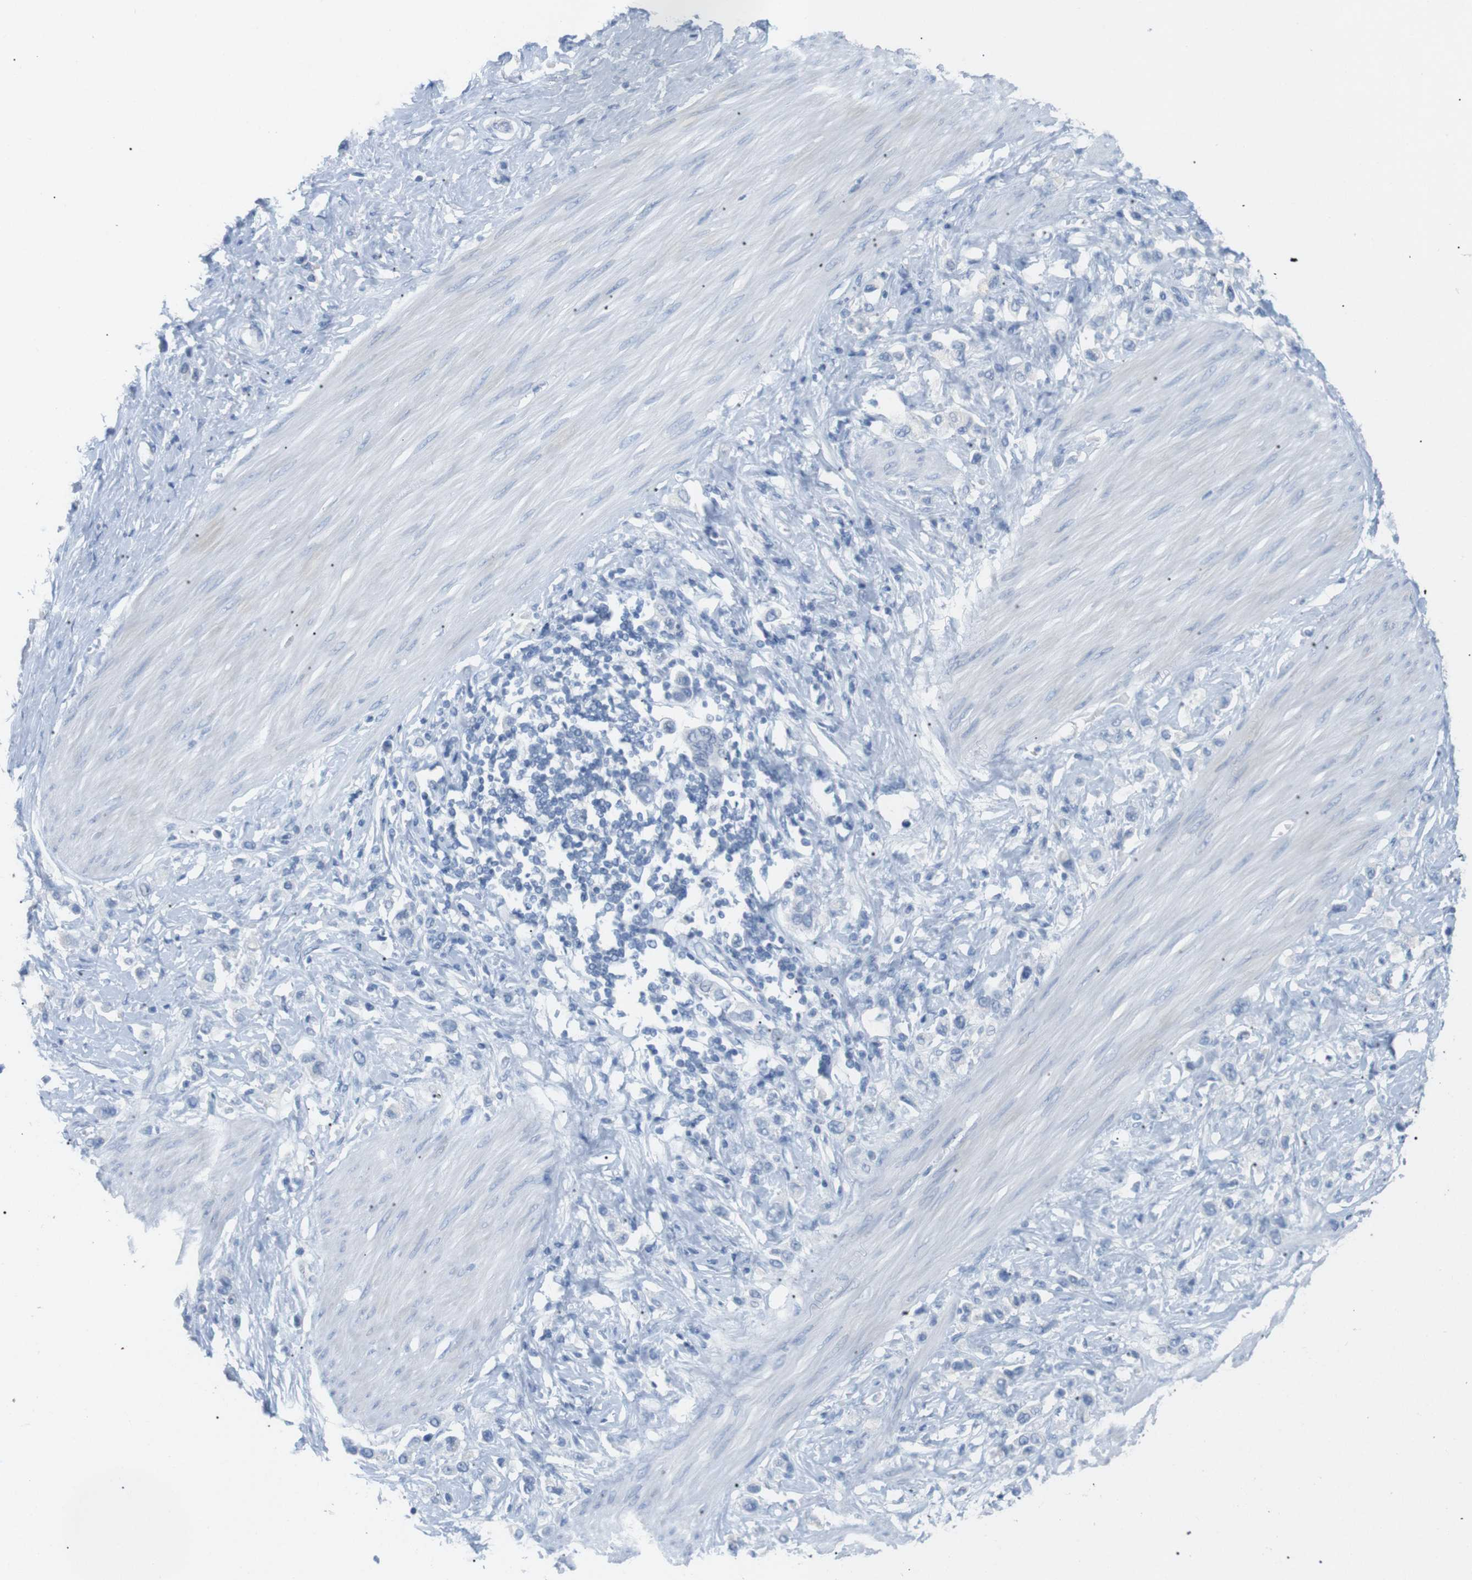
{"staining": {"intensity": "negative", "quantity": "none", "location": "none"}, "tissue": "stomach cancer", "cell_type": "Tumor cells", "image_type": "cancer", "snomed": [{"axis": "morphology", "description": "Adenocarcinoma, NOS"}, {"axis": "topography", "description": "Stomach"}], "caption": "DAB immunohistochemical staining of human stomach cancer demonstrates no significant staining in tumor cells. Nuclei are stained in blue.", "gene": "HBG2", "patient": {"sex": "female", "age": 65}}